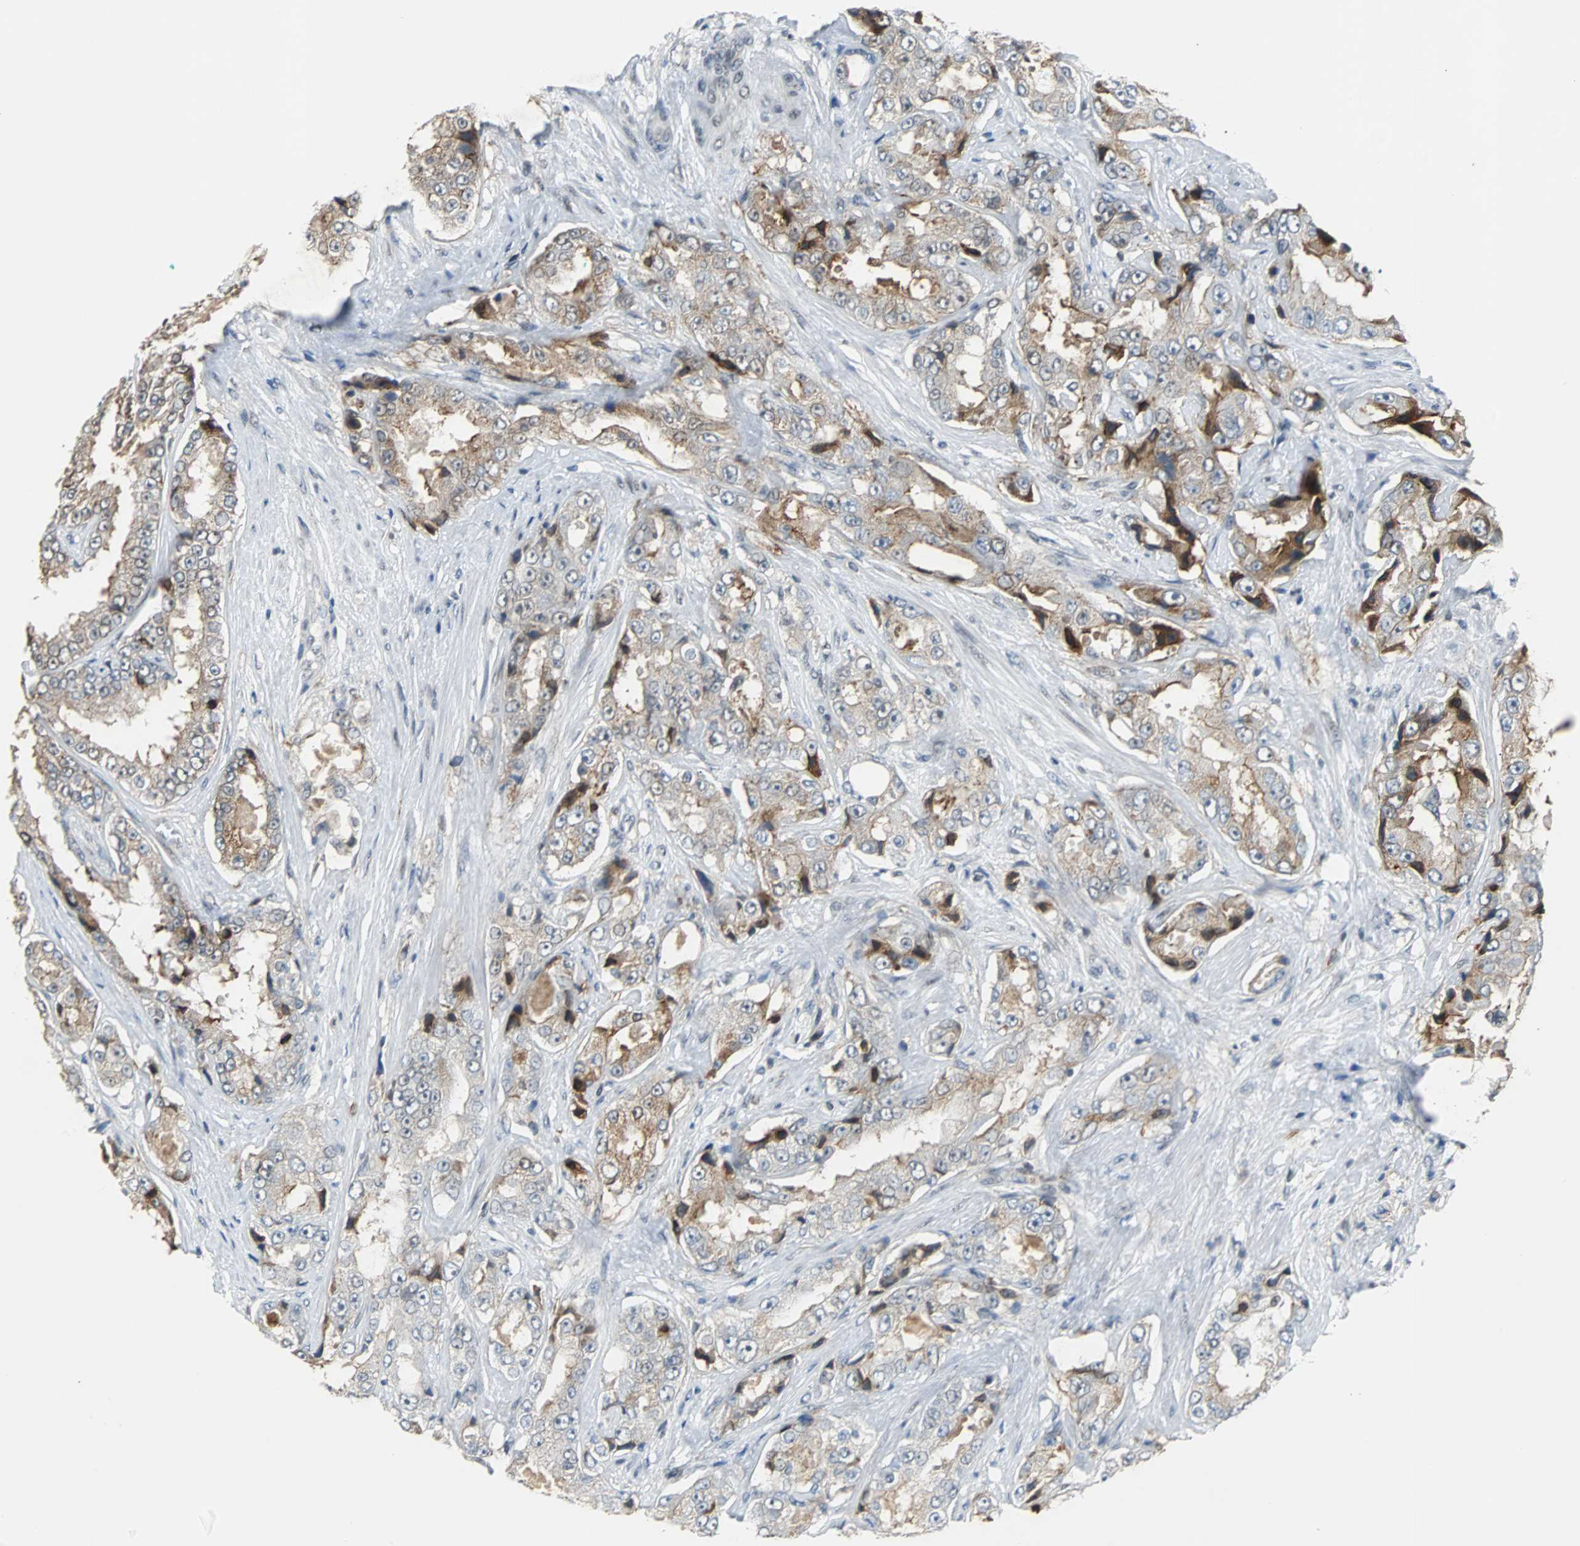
{"staining": {"intensity": "moderate", "quantity": "25%-75%", "location": "cytoplasmic/membranous"}, "tissue": "prostate cancer", "cell_type": "Tumor cells", "image_type": "cancer", "snomed": [{"axis": "morphology", "description": "Adenocarcinoma, High grade"}, {"axis": "topography", "description": "Prostate"}], "caption": "Immunohistochemical staining of prostate cancer (adenocarcinoma (high-grade)) demonstrates medium levels of moderate cytoplasmic/membranous staining in about 25%-75% of tumor cells.", "gene": "SIRT1", "patient": {"sex": "male", "age": 73}}